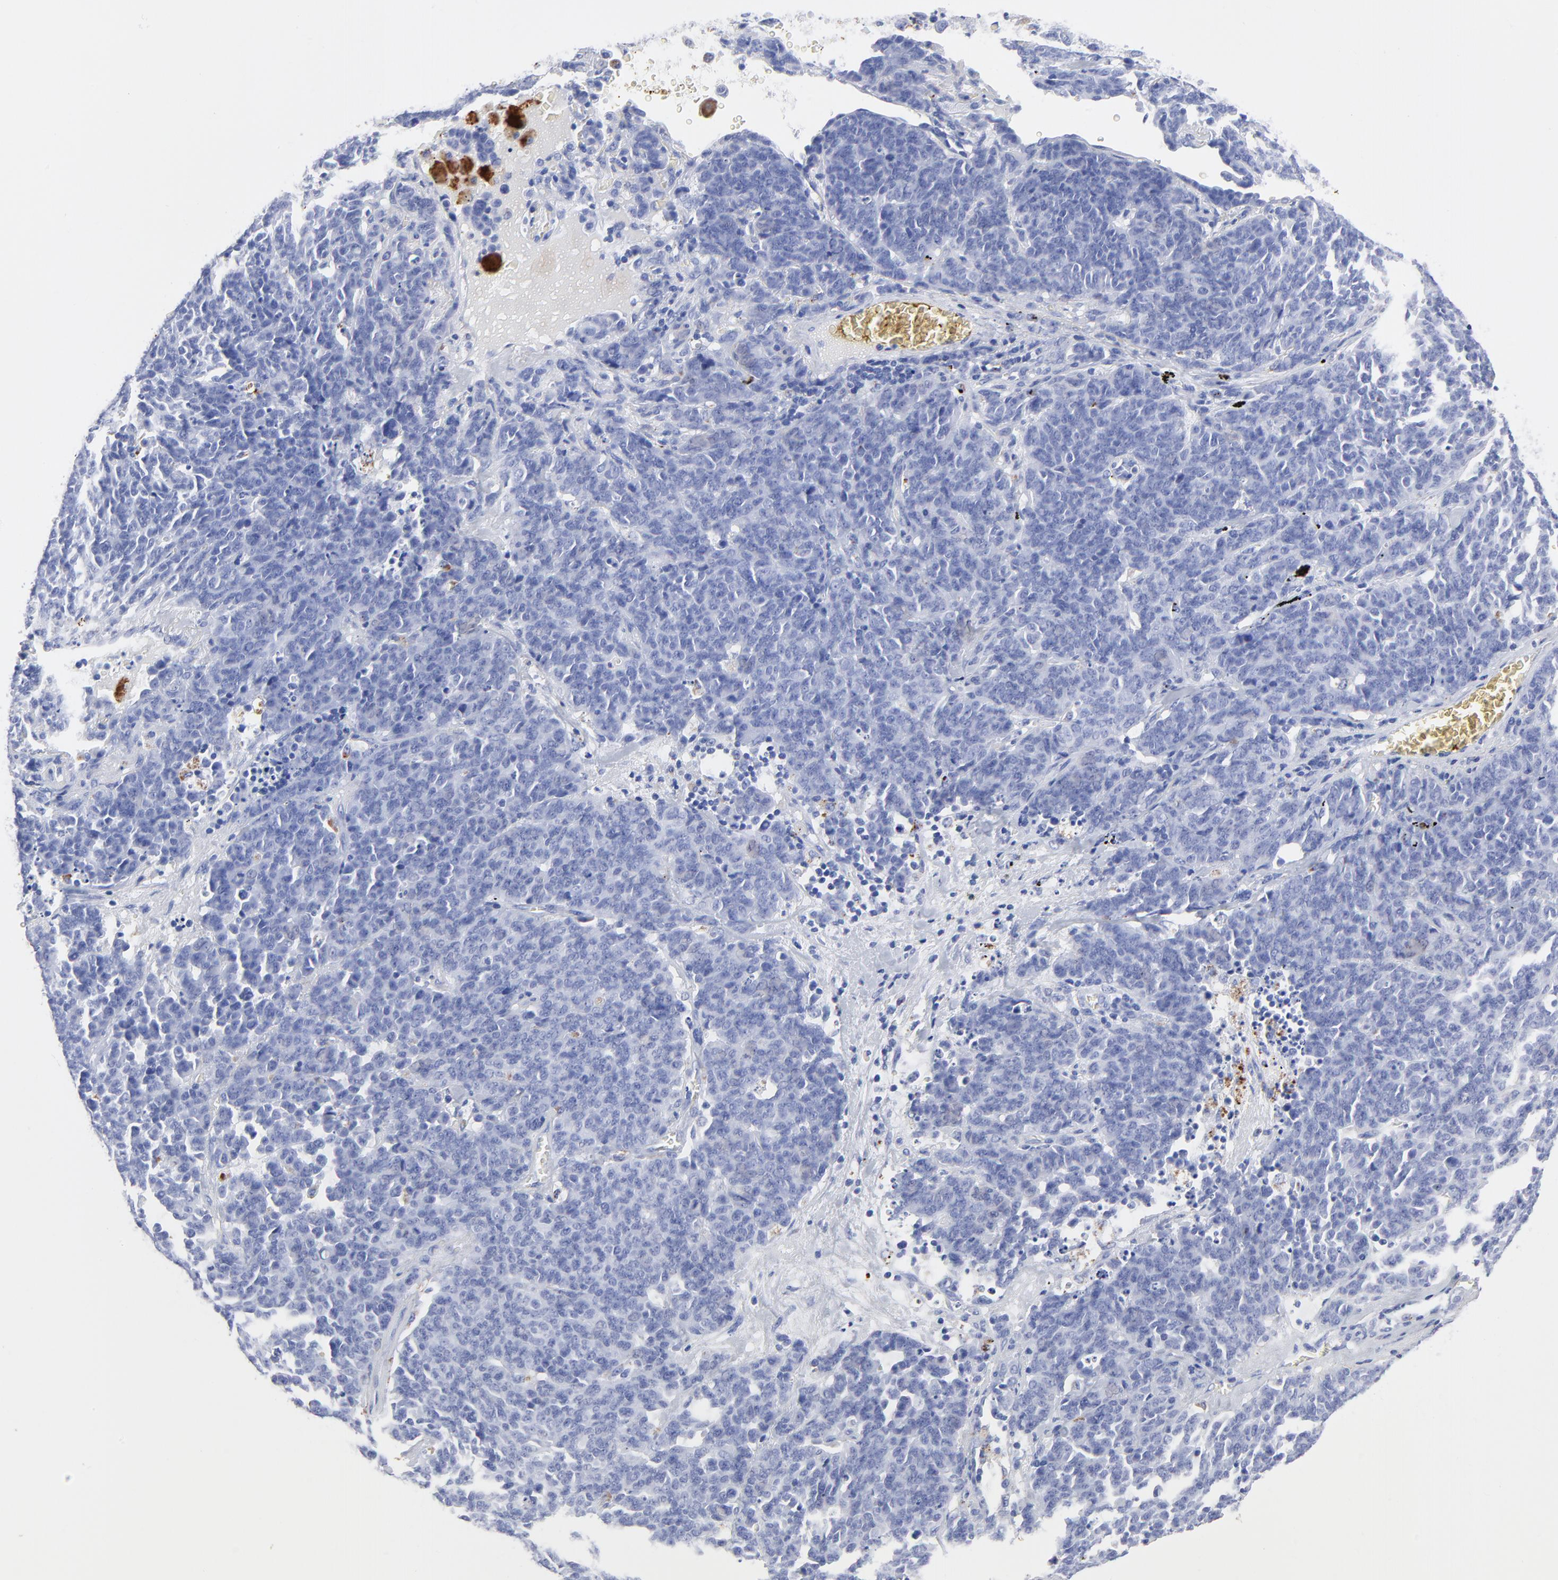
{"staining": {"intensity": "negative", "quantity": "none", "location": "none"}, "tissue": "lung cancer", "cell_type": "Tumor cells", "image_type": "cancer", "snomed": [{"axis": "morphology", "description": "Neoplasm, malignant, NOS"}, {"axis": "topography", "description": "Lung"}], "caption": "A histopathology image of human lung neoplasm (malignant) is negative for staining in tumor cells. (DAB (3,3'-diaminobenzidine) IHC with hematoxylin counter stain).", "gene": "CPVL", "patient": {"sex": "female", "age": 58}}